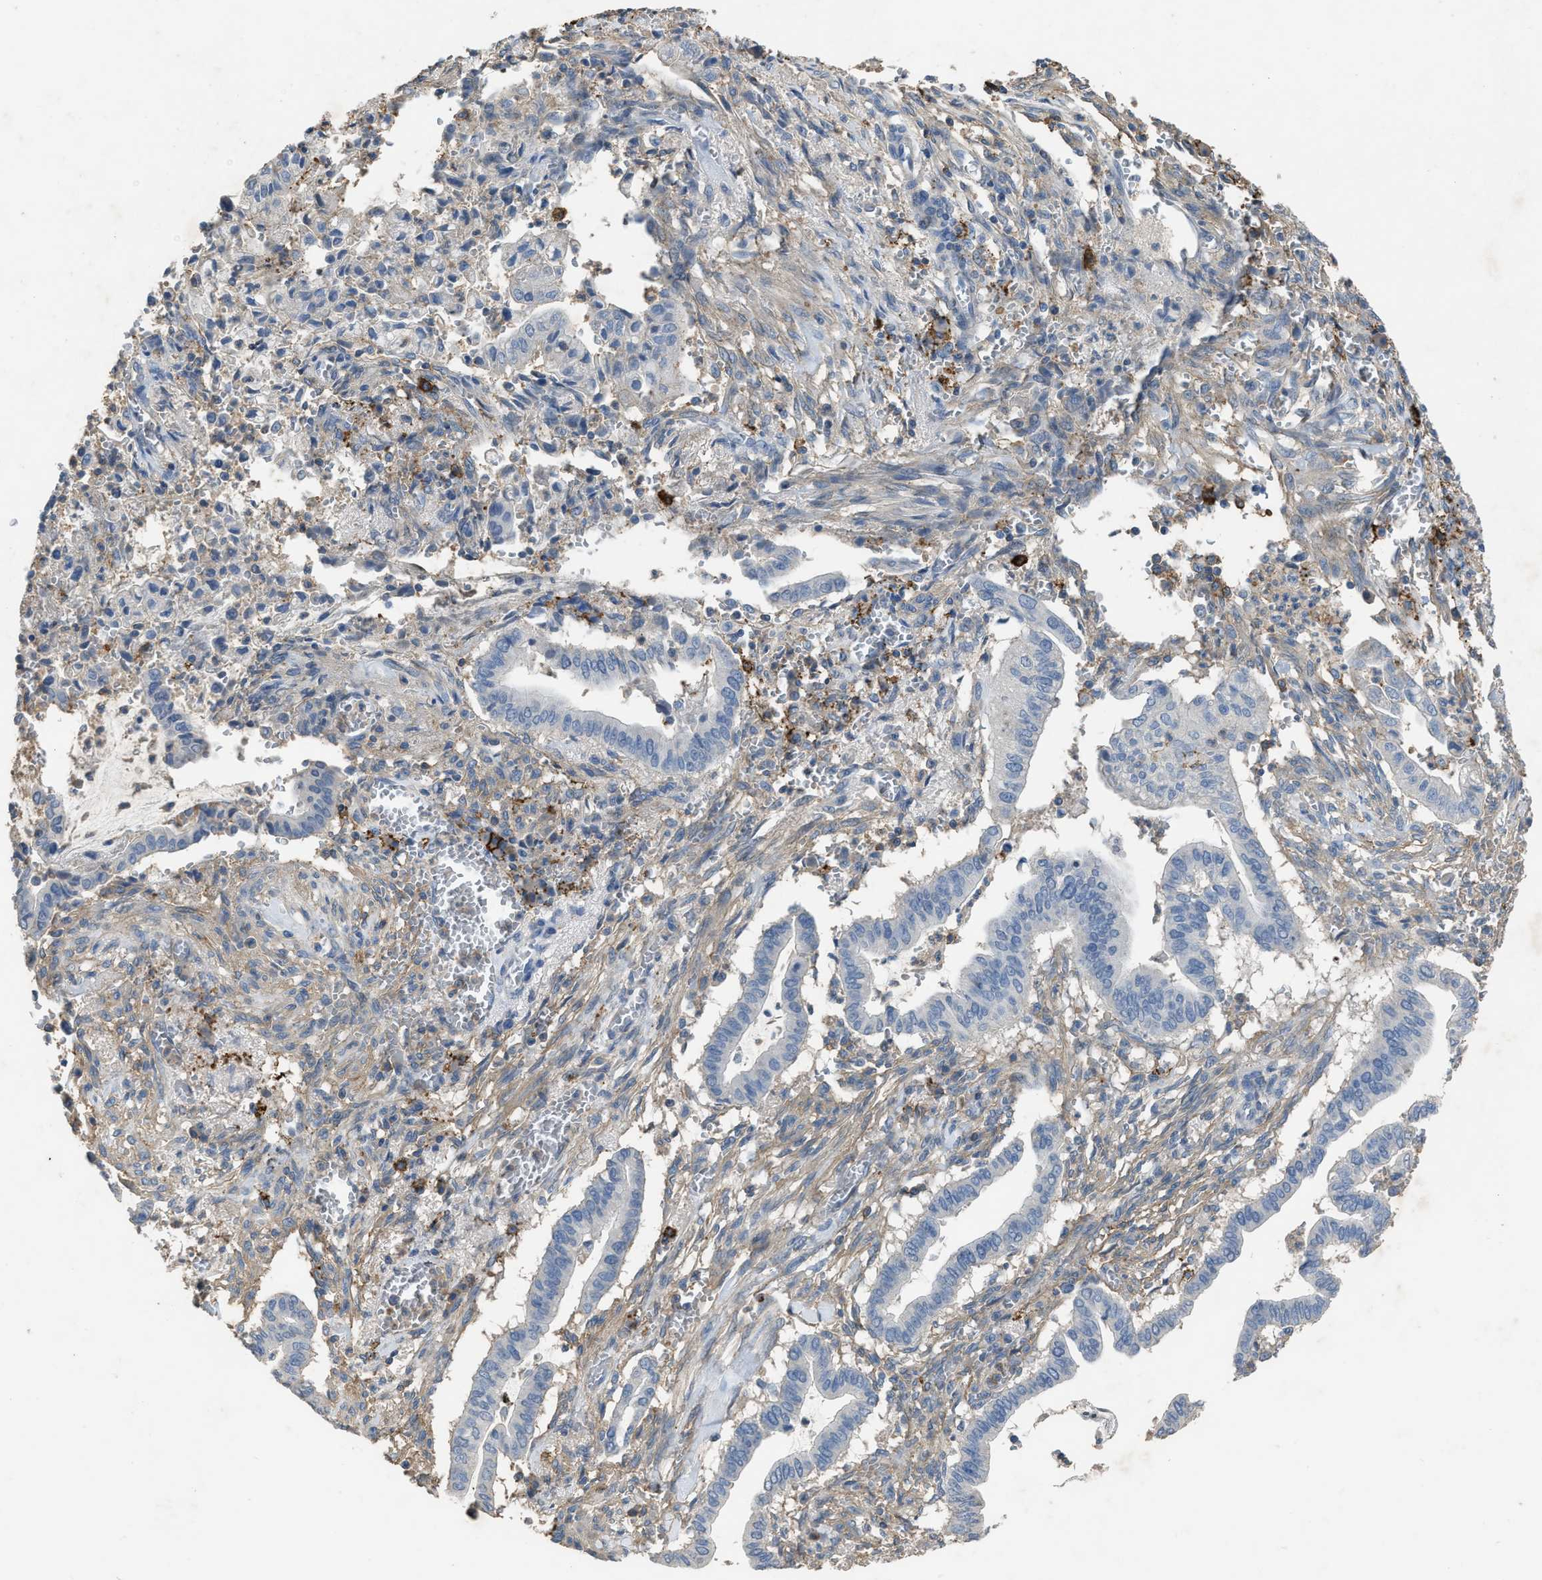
{"staining": {"intensity": "negative", "quantity": "none", "location": "none"}, "tissue": "cervical cancer", "cell_type": "Tumor cells", "image_type": "cancer", "snomed": [{"axis": "morphology", "description": "Adenocarcinoma, NOS"}, {"axis": "topography", "description": "Cervix"}], "caption": "There is no significant expression in tumor cells of cervical cancer (adenocarcinoma).", "gene": "OR51E1", "patient": {"sex": "female", "age": 44}}